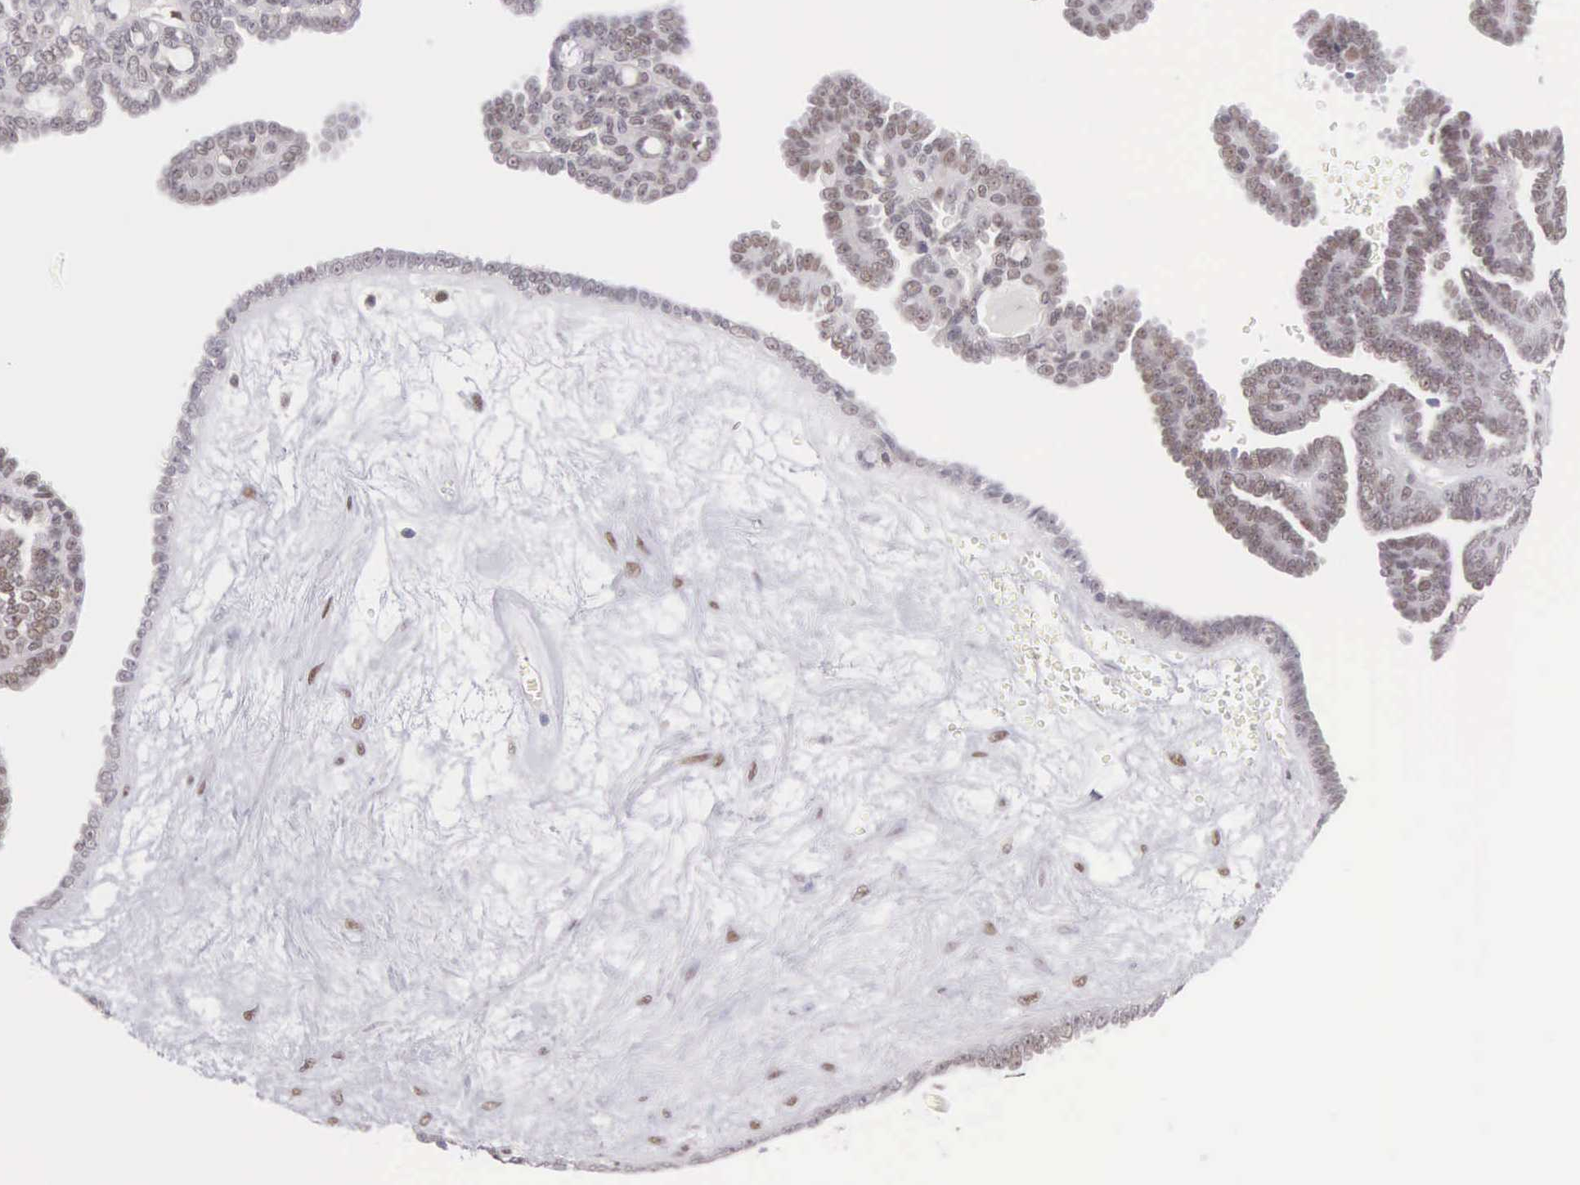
{"staining": {"intensity": "weak", "quantity": "25%-75%", "location": "nuclear"}, "tissue": "ovarian cancer", "cell_type": "Tumor cells", "image_type": "cancer", "snomed": [{"axis": "morphology", "description": "Cystadenocarcinoma, serous, NOS"}, {"axis": "topography", "description": "Ovary"}], "caption": "Weak nuclear expression is identified in approximately 25%-75% of tumor cells in ovarian cancer (serous cystadenocarcinoma).", "gene": "CCDC117", "patient": {"sex": "female", "age": 71}}